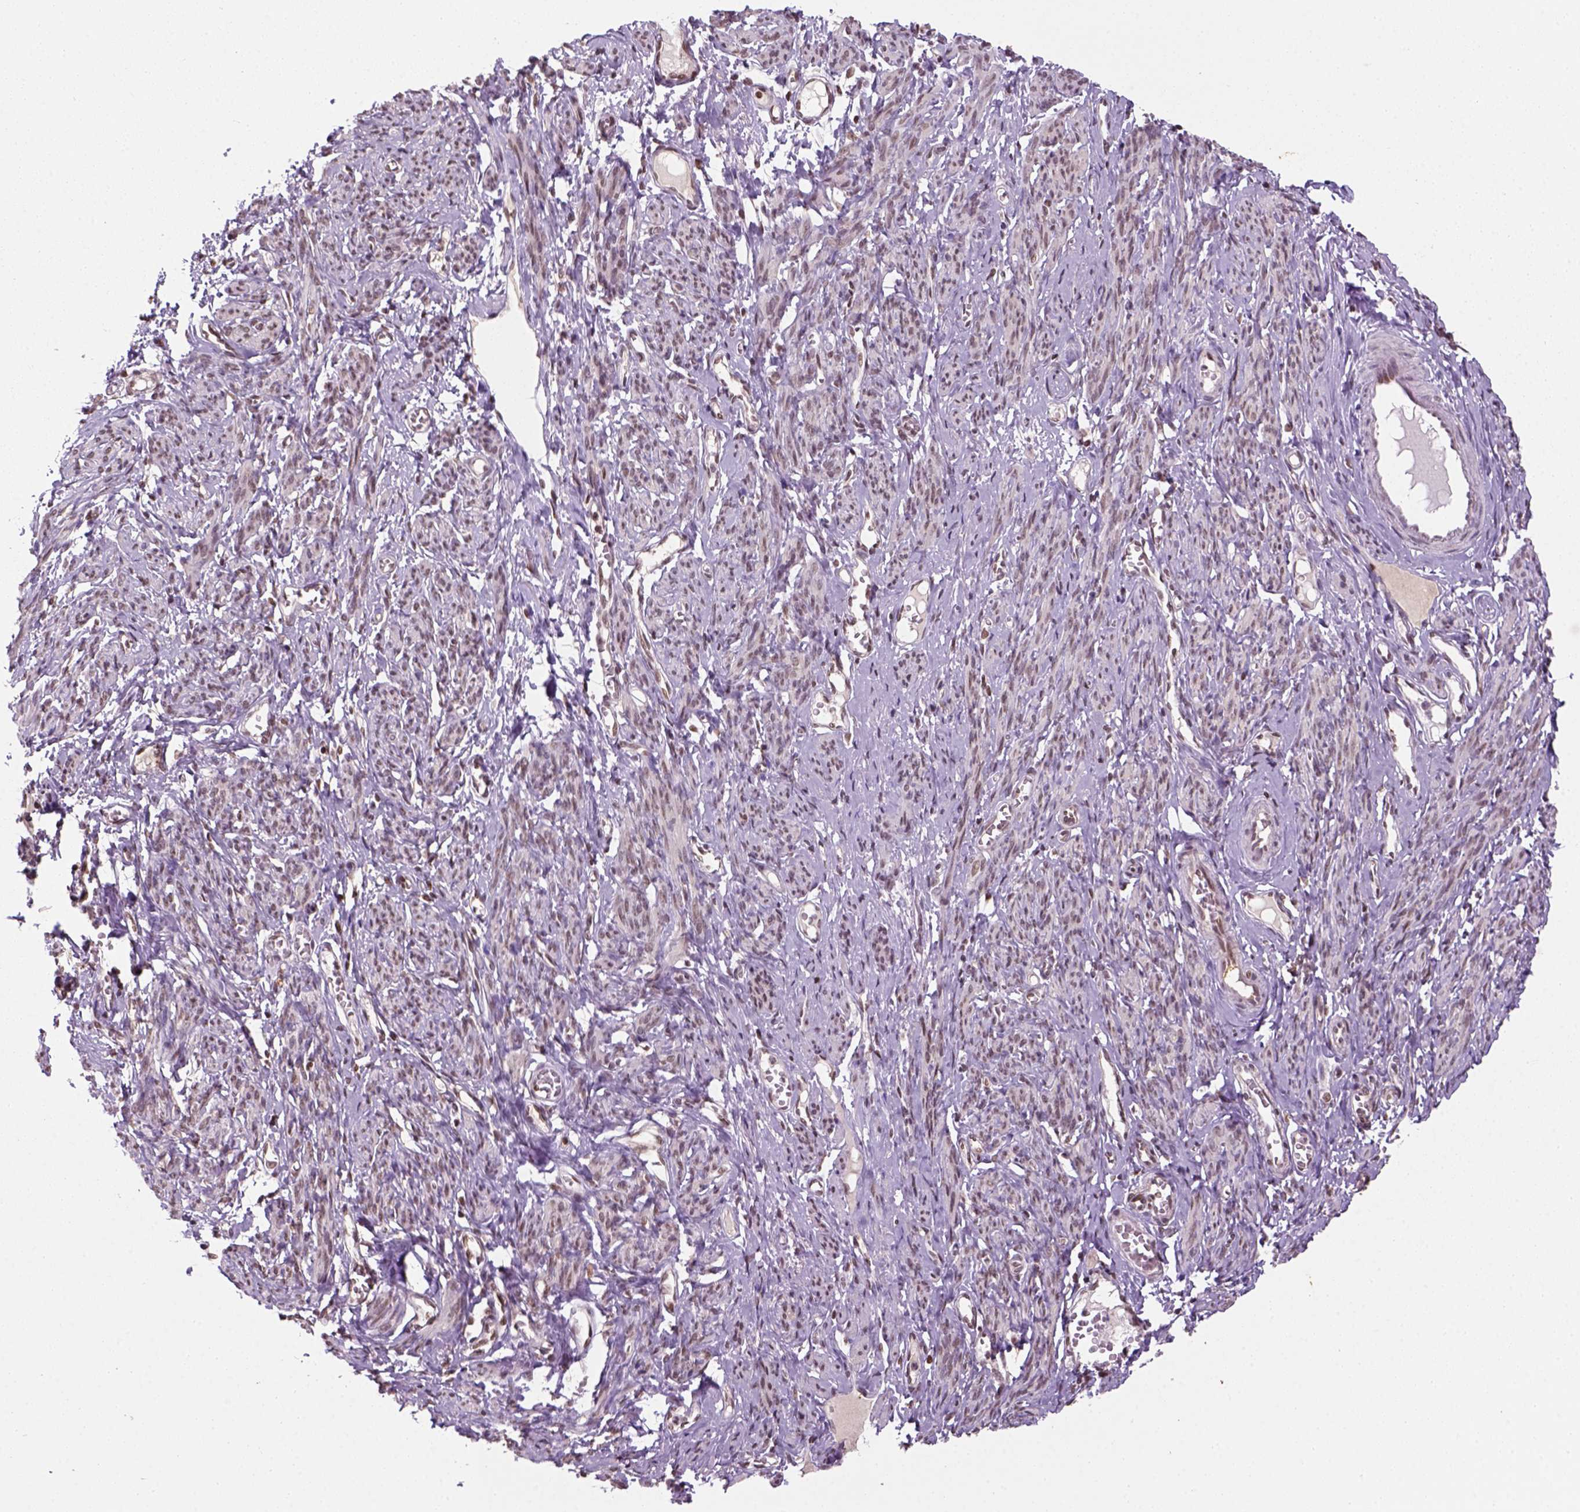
{"staining": {"intensity": "moderate", "quantity": ">75%", "location": "nuclear"}, "tissue": "smooth muscle", "cell_type": "Smooth muscle cells", "image_type": "normal", "snomed": [{"axis": "morphology", "description": "Normal tissue, NOS"}, {"axis": "topography", "description": "Smooth muscle"}], "caption": "Immunohistochemistry micrograph of normal human smooth muscle stained for a protein (brown), which demonstrates medium levels of moderate nuclear staining in approximately >75% of smooth muscle cells.", "gene": "GOT1", "patient": {"sex": "female", "age": 65}}